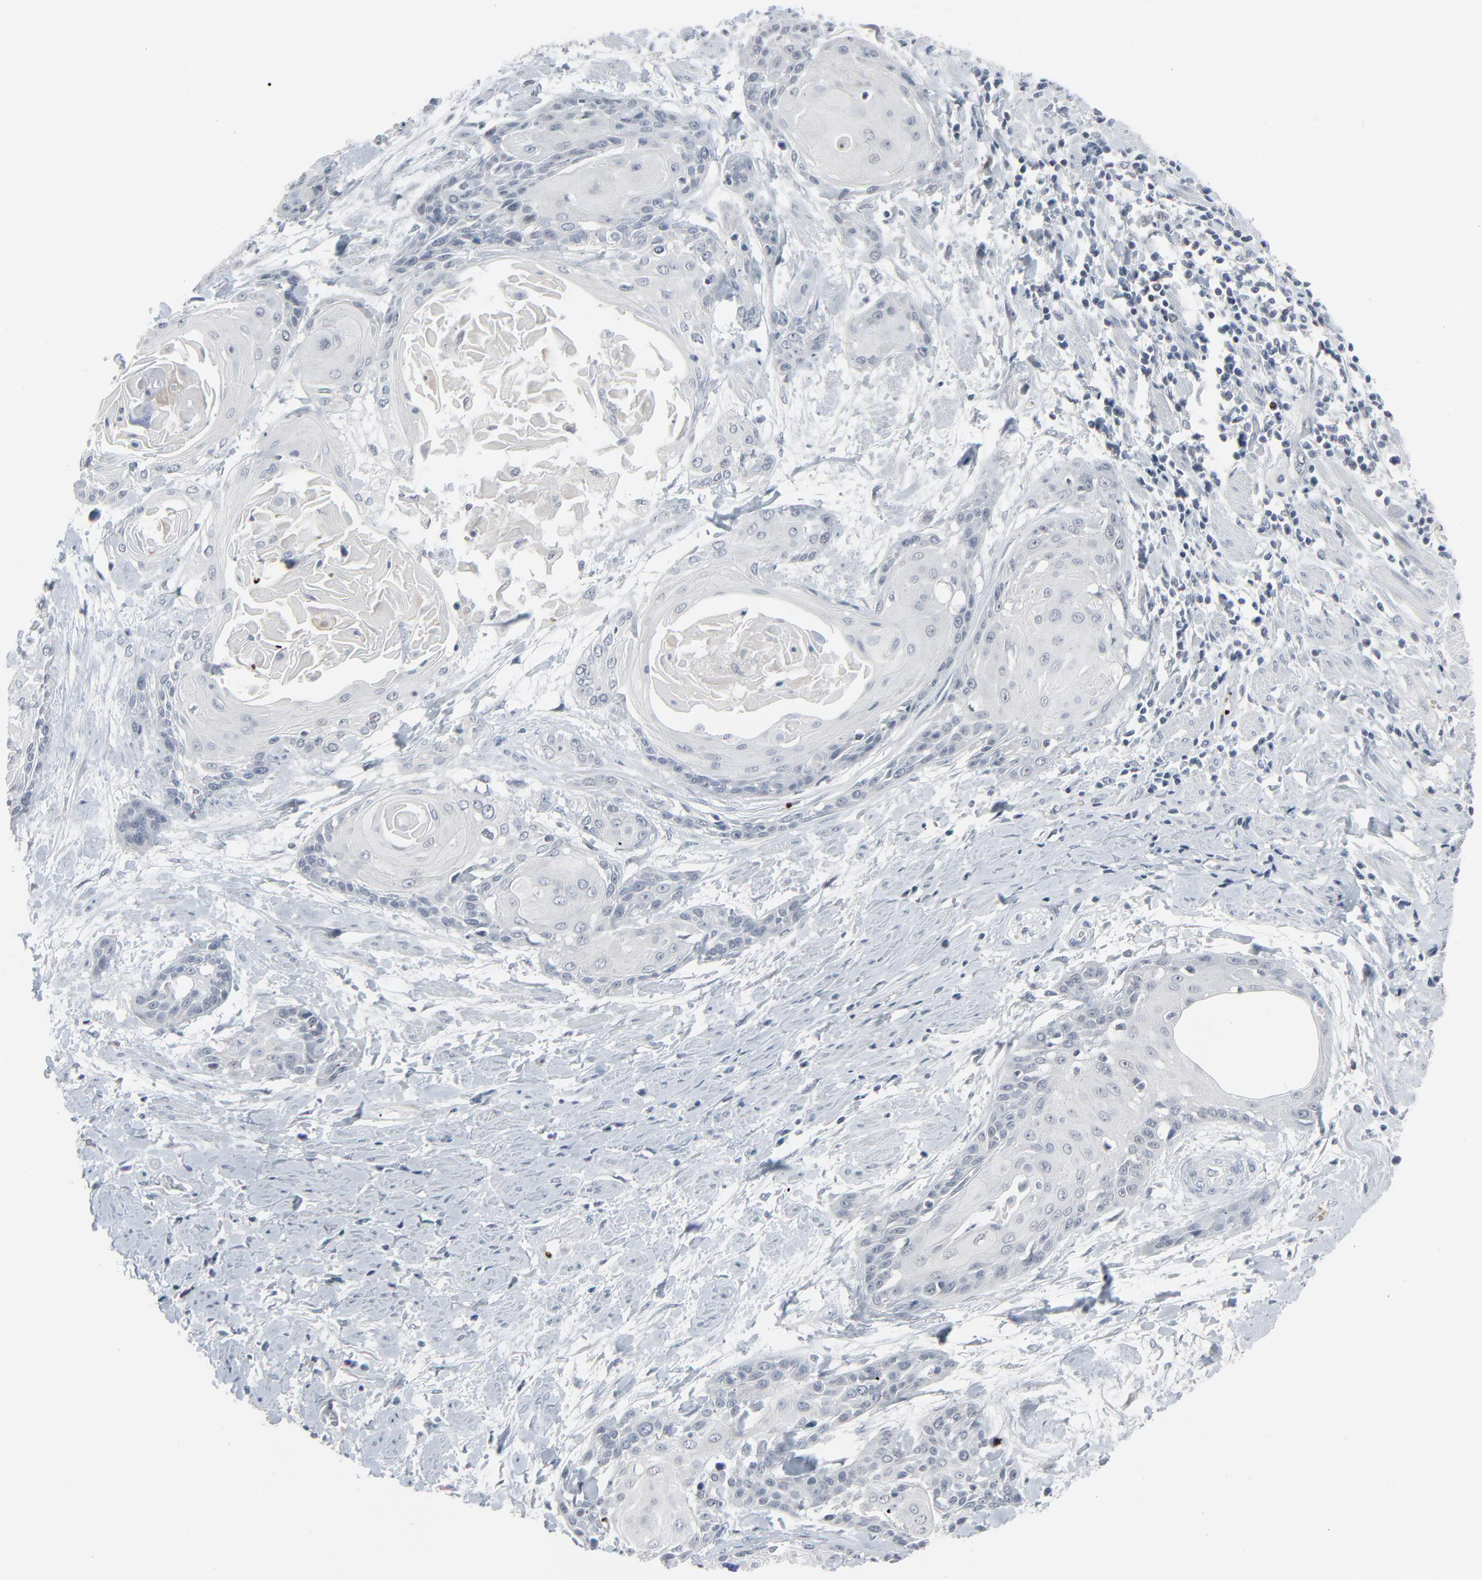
{"staining": {"intensity": "negative", "quantity": "none", "location": "none"}, "tissue": "cervical cancer", "cell_type": "Tumor cells", "image_type": "cancer", "snomed": [{"axis": "morphology", "description": "Squamous cell carcinoma, NOS"}, {"axis": "topography", "description": "Cervix"}], "caption": "Tumor cells are negative for protein expression in human cervical cancer (squamous cell carcinoma).", "gene": "SAGE1", "patient": {"sex": "female", "age": 57}}